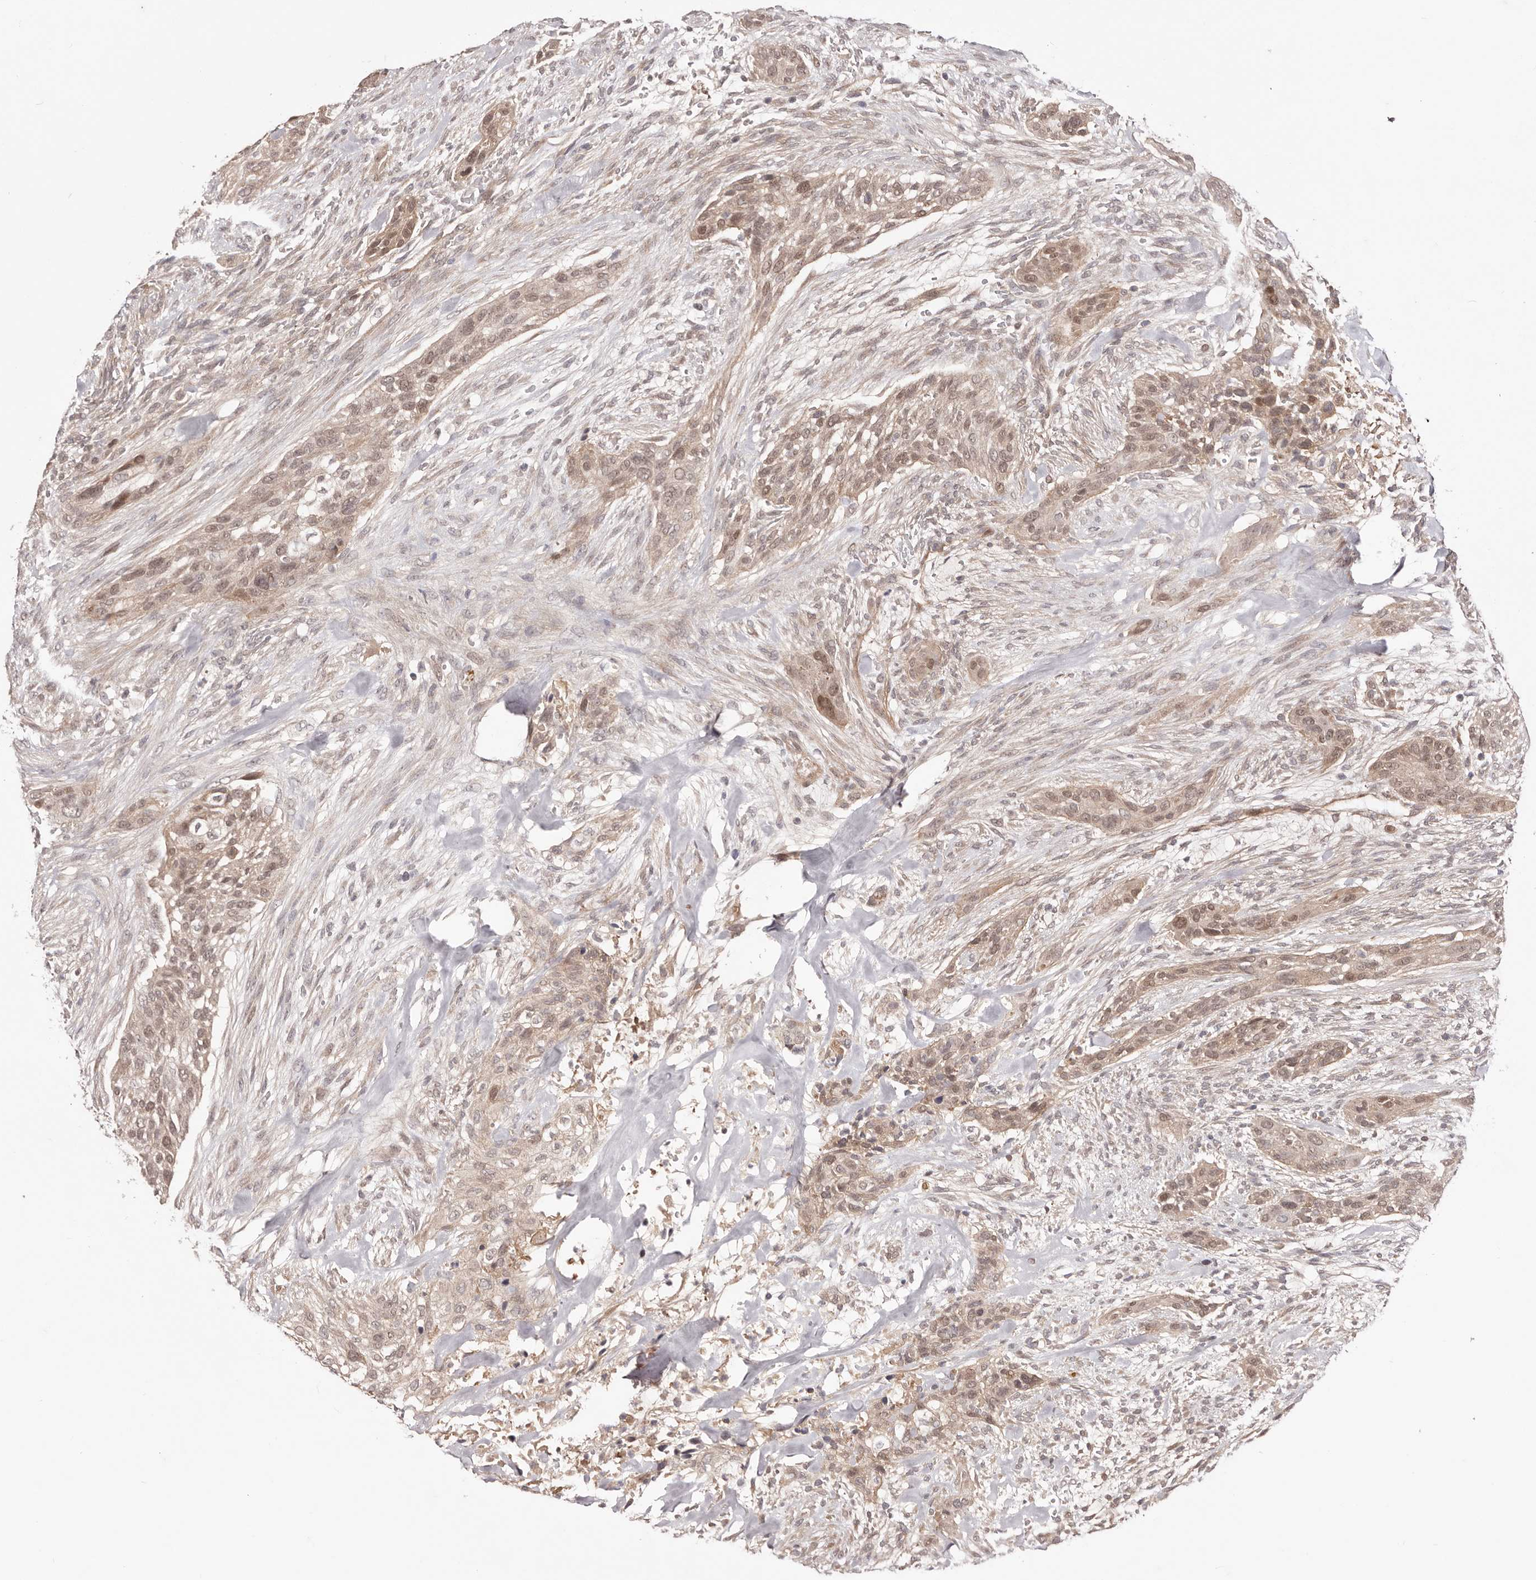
{"staining": {"intensity": "weak", "quantity": ">75%", "location": "cytoplasmic/membranous,nuclear"}, "tissue": "urothelial cancer", "cell_type": "Tumor cells", "image_type": "cancer", "snomed": [{"axis": "morphology", "description": "Urothelial carcinoma, High grade"}, {"axis": "topography", "description": "Urinary bladder"}], "caption": "The image reveals staining of urothelial carcinoma (high-grade), revealing weak cytoplasmic/membranous and nuclear protein staining (brown color) within tumor cells.", "gene": "EGR3", "patient": {"sex": "male", "age": 35}}